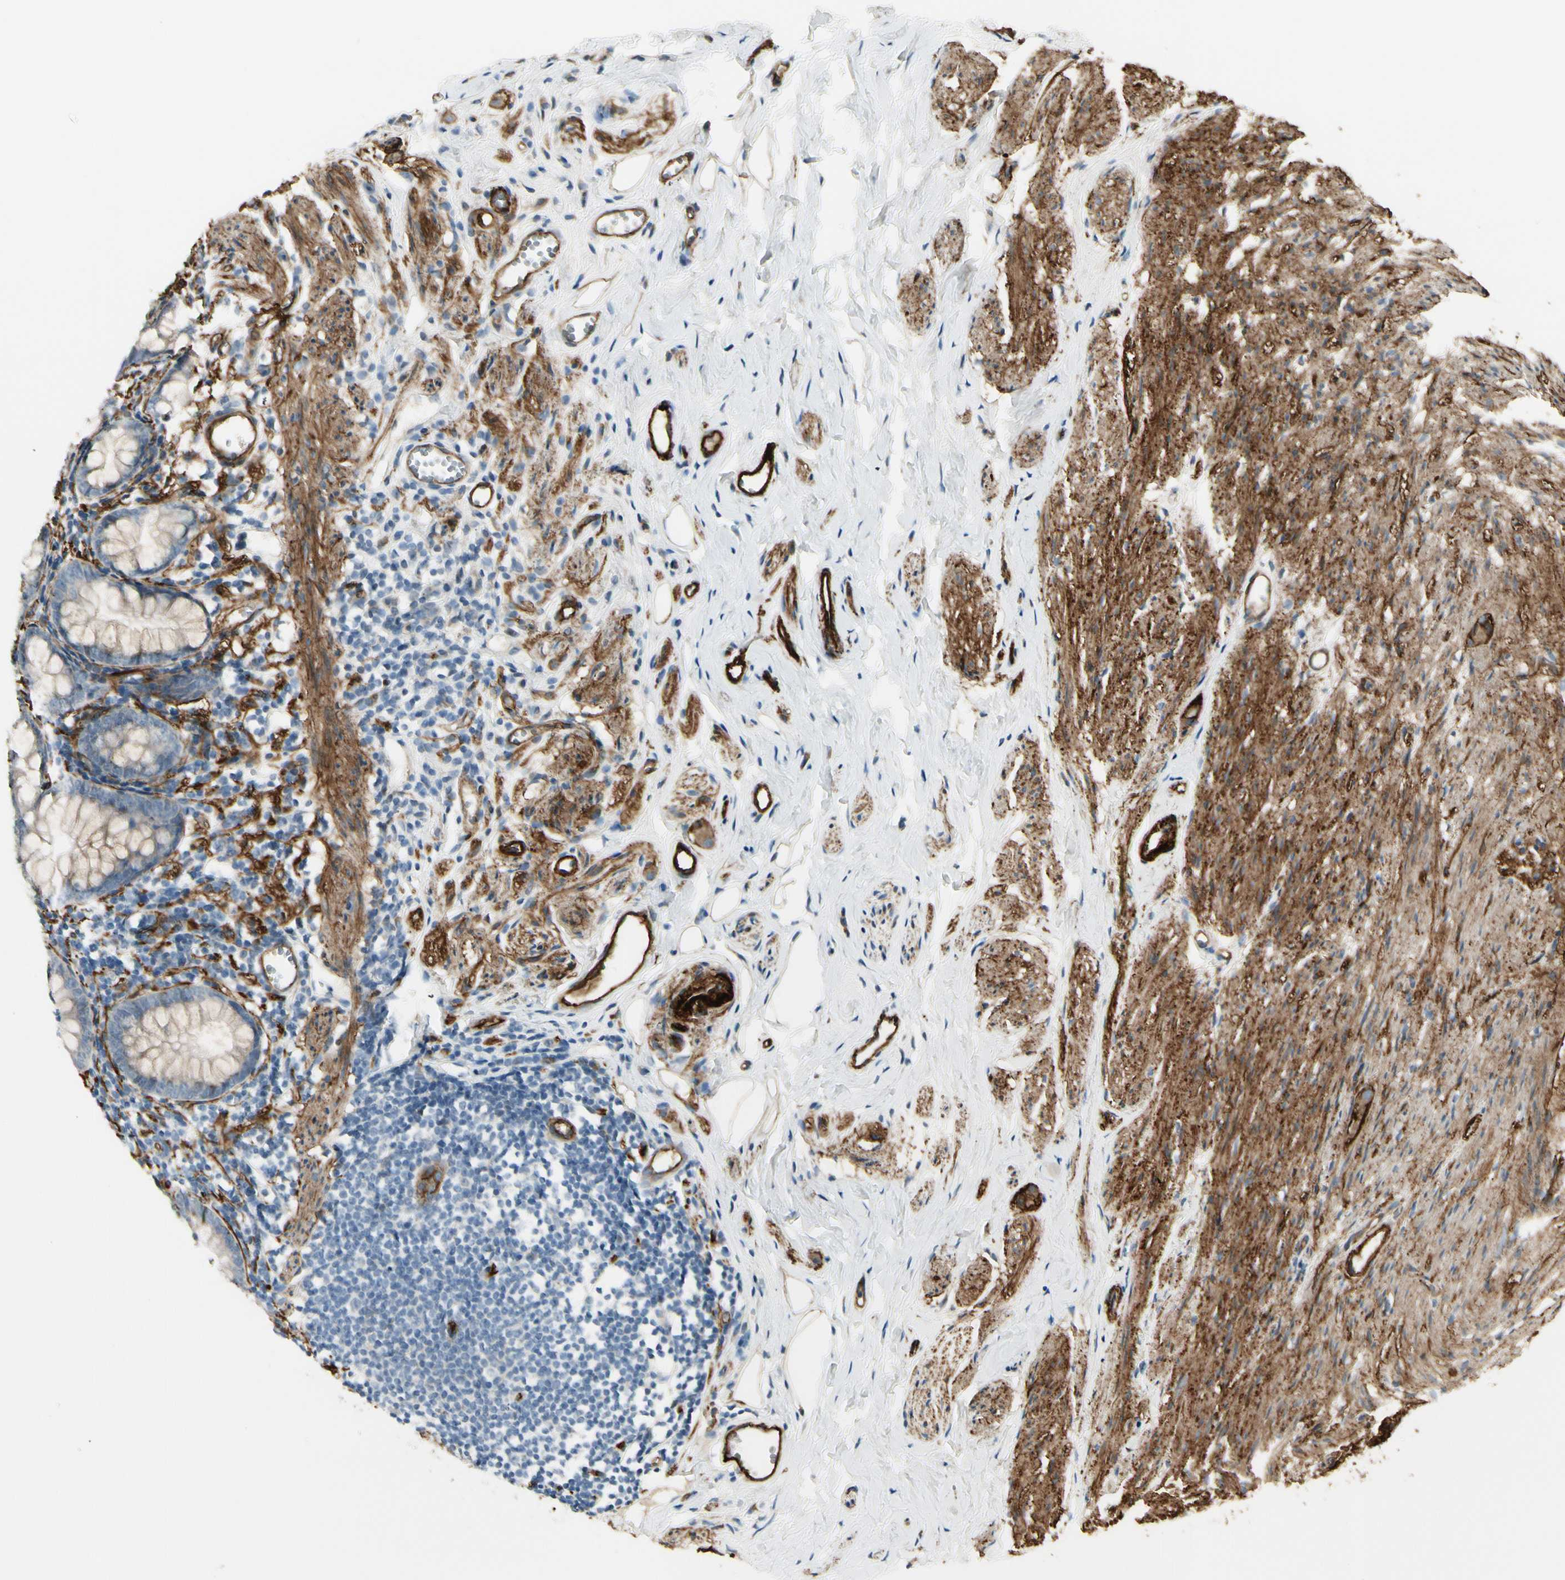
{"staining": {"intensity": "weak", "quantity": "25%-75%", "location": "cytoplasmic/membranous"}, "tissue": "appendix", "cell_type": "Glandular cells", "image_type": "normal", "snomed": [{"axis": "morphology", "description": "Normal tissue, NOS"}, {"axis": "topography", "description": "Appendix"}], "caption": "Human appendix stained for a protein (brown) shows weak cytoplasmic/membranous positive staining in about 25%-75% of glandular cells.", "gene": "MCAM", "patient": {"sex": "female", "age": 77}}